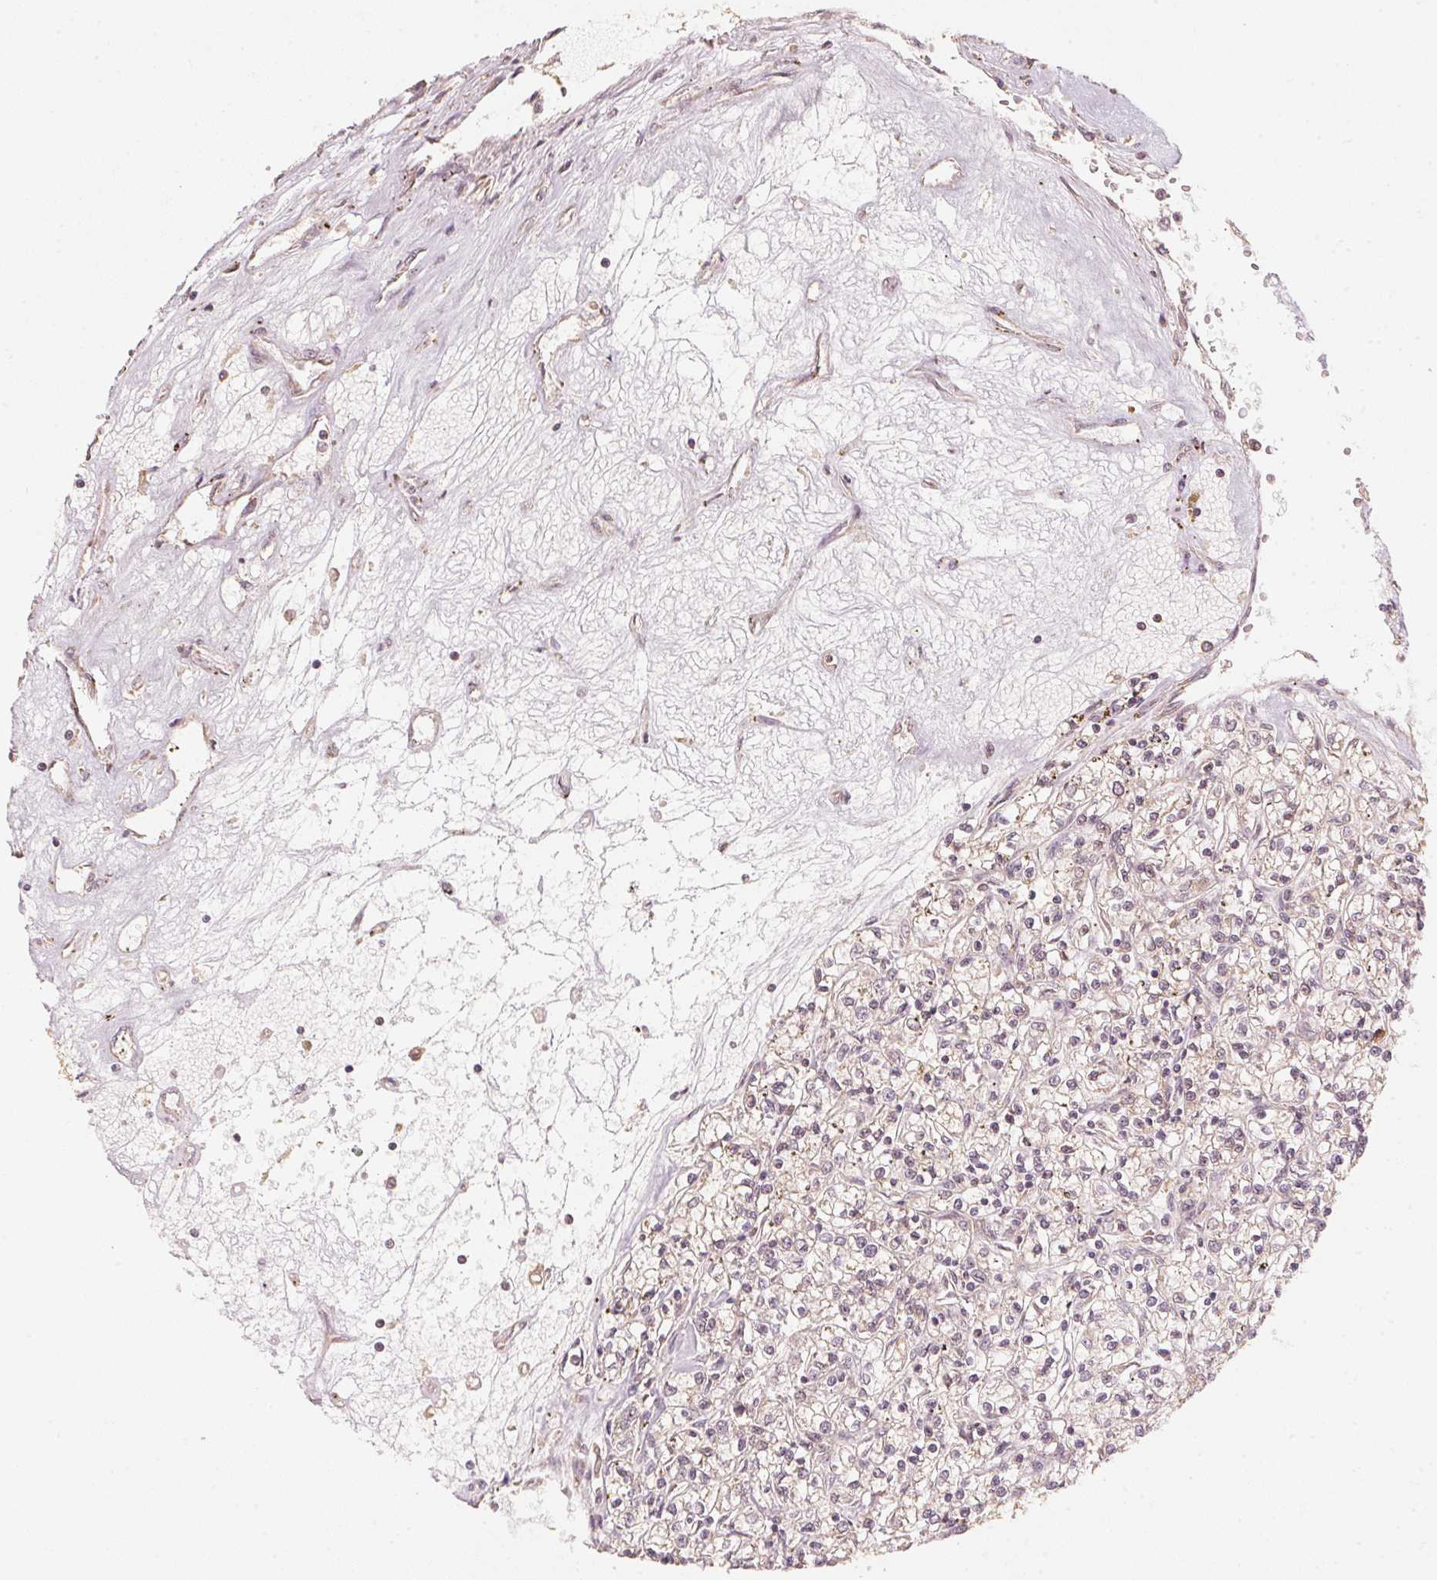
{"staining": {"intensity": "weak", "quantity": ">75%", "location": "cytoplasmic/membranous"}, "tissue": "renal cancer", "cell_type": "Tumor cells", "image_type": "cancer", "snomed": [{"axis": "morphology", "description": "Adenocarcinoma, NOS"}, {"axis": "topography", "description": "Kidney"}], "caption": "Renal cancer stained for a protein (brown) shows weak cytoplasmic/membranous positive positivity in about >75% of tumor cells.", "gene": "C2orf73", "patient": {"sex": "female", "age": 59}}